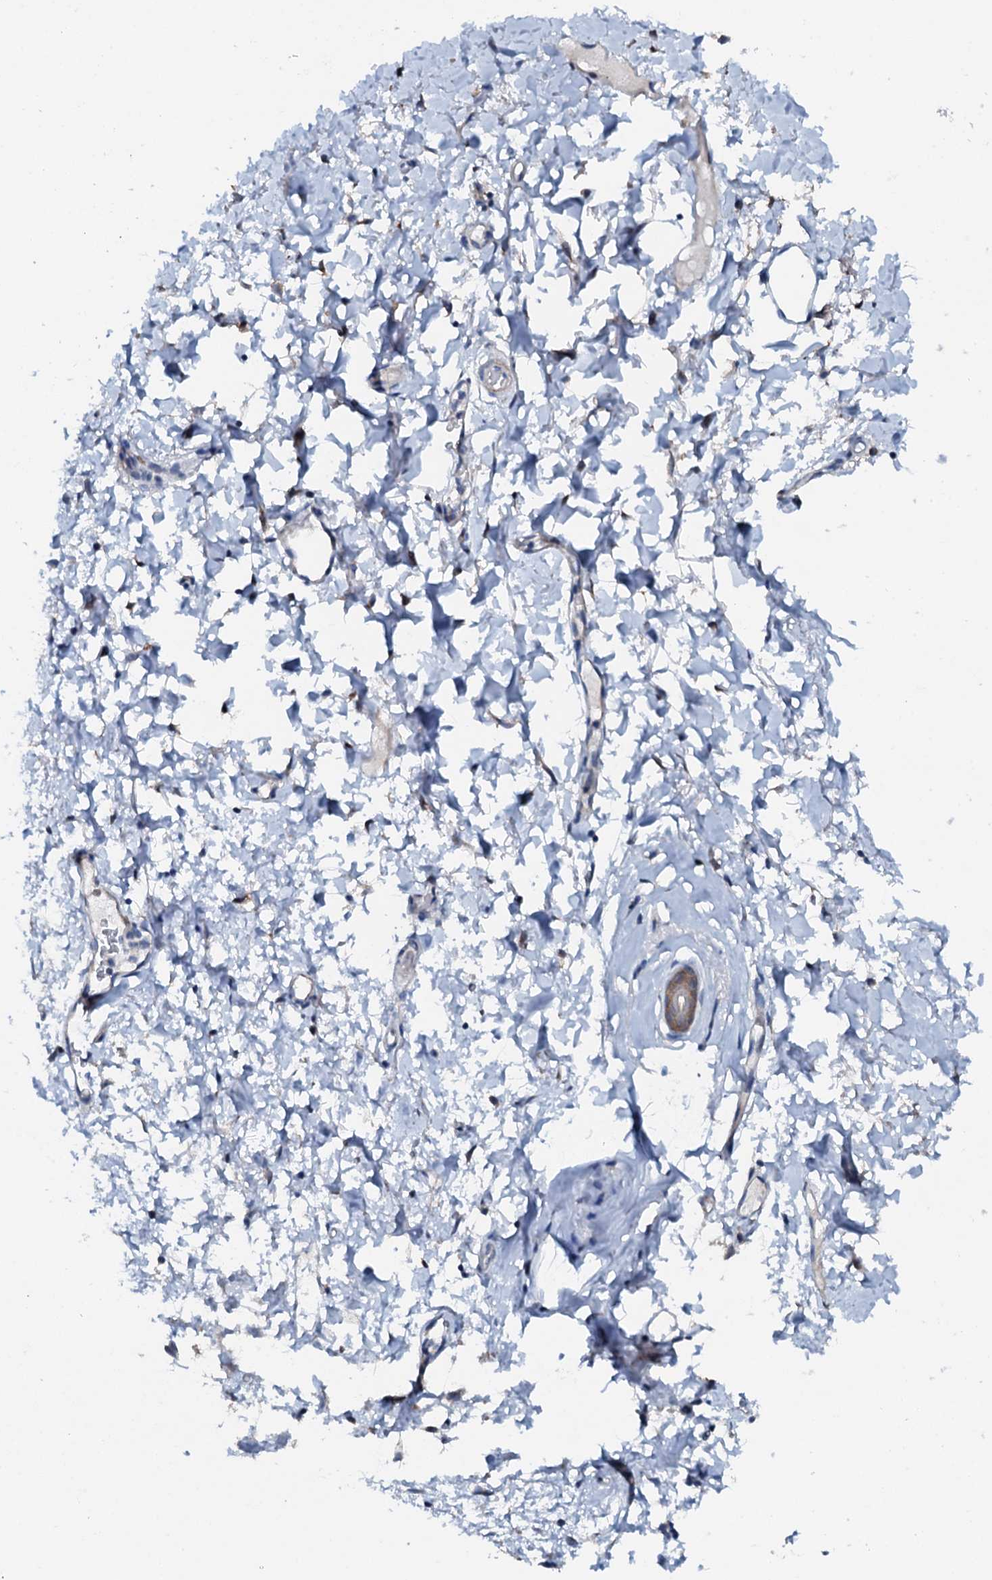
{"staining": {"intensity": "strong", "quantity": "25%-75%", "location": "cytoplasmic/membranous"}, "tissue": "skin", "cell_type": "Epidermal cells", "image_type": "normal", "snomed": [{"axis": "morphology", "description": "Normal tissue, NOS"}, {"axis": "topography", "description": "Vulva"}], "caption": "A high amount of strong cytoplasmic/membranous staining is appreciated in about 25%-75% of epidermal cells in normal skin.", "gene": "GFOD2", "patient": {"sex": "female", "age": 68}}